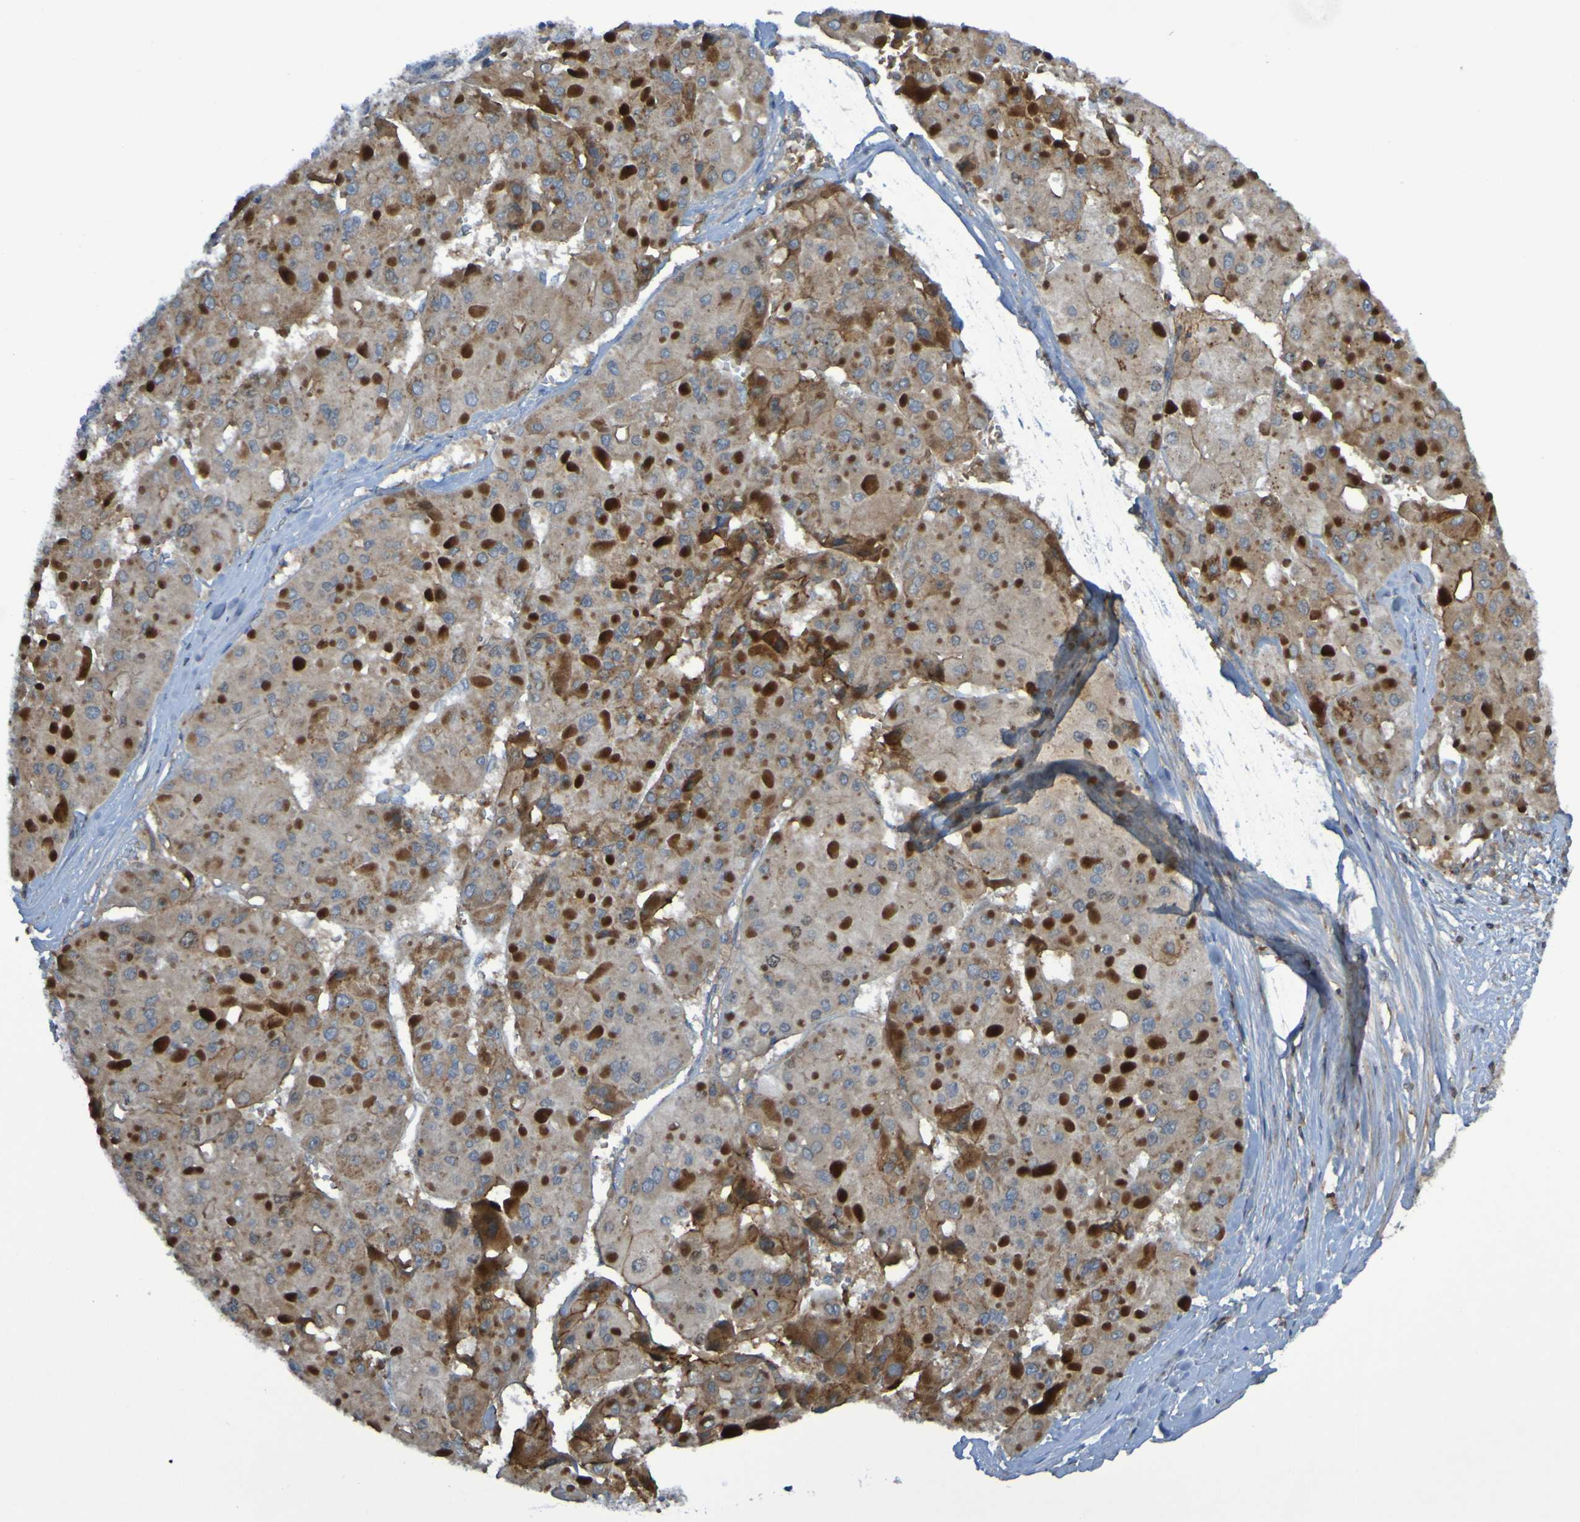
{"staining": {"intensity": "moderate", "quantity": ">75%", "location": "cytoplasmic/membranous"}, "tissue": "liver cancer", "cell_type": "Tumor cells", "image_type": "cancer", "snomed": [{"axis": "morphology", "description": "Carcinoma, Hepatocellular, NOS"}, {"axis": "topography", "description": "Liver"}], "caption": "The micrograph shows staining of liver hepatocellular carcinoma, revealing moderate cytoplasmic/membranous protein staining (brown color) within tumor cells.", "gene": "PDGFB", "patient": {"sex": "female", "age": 73}}